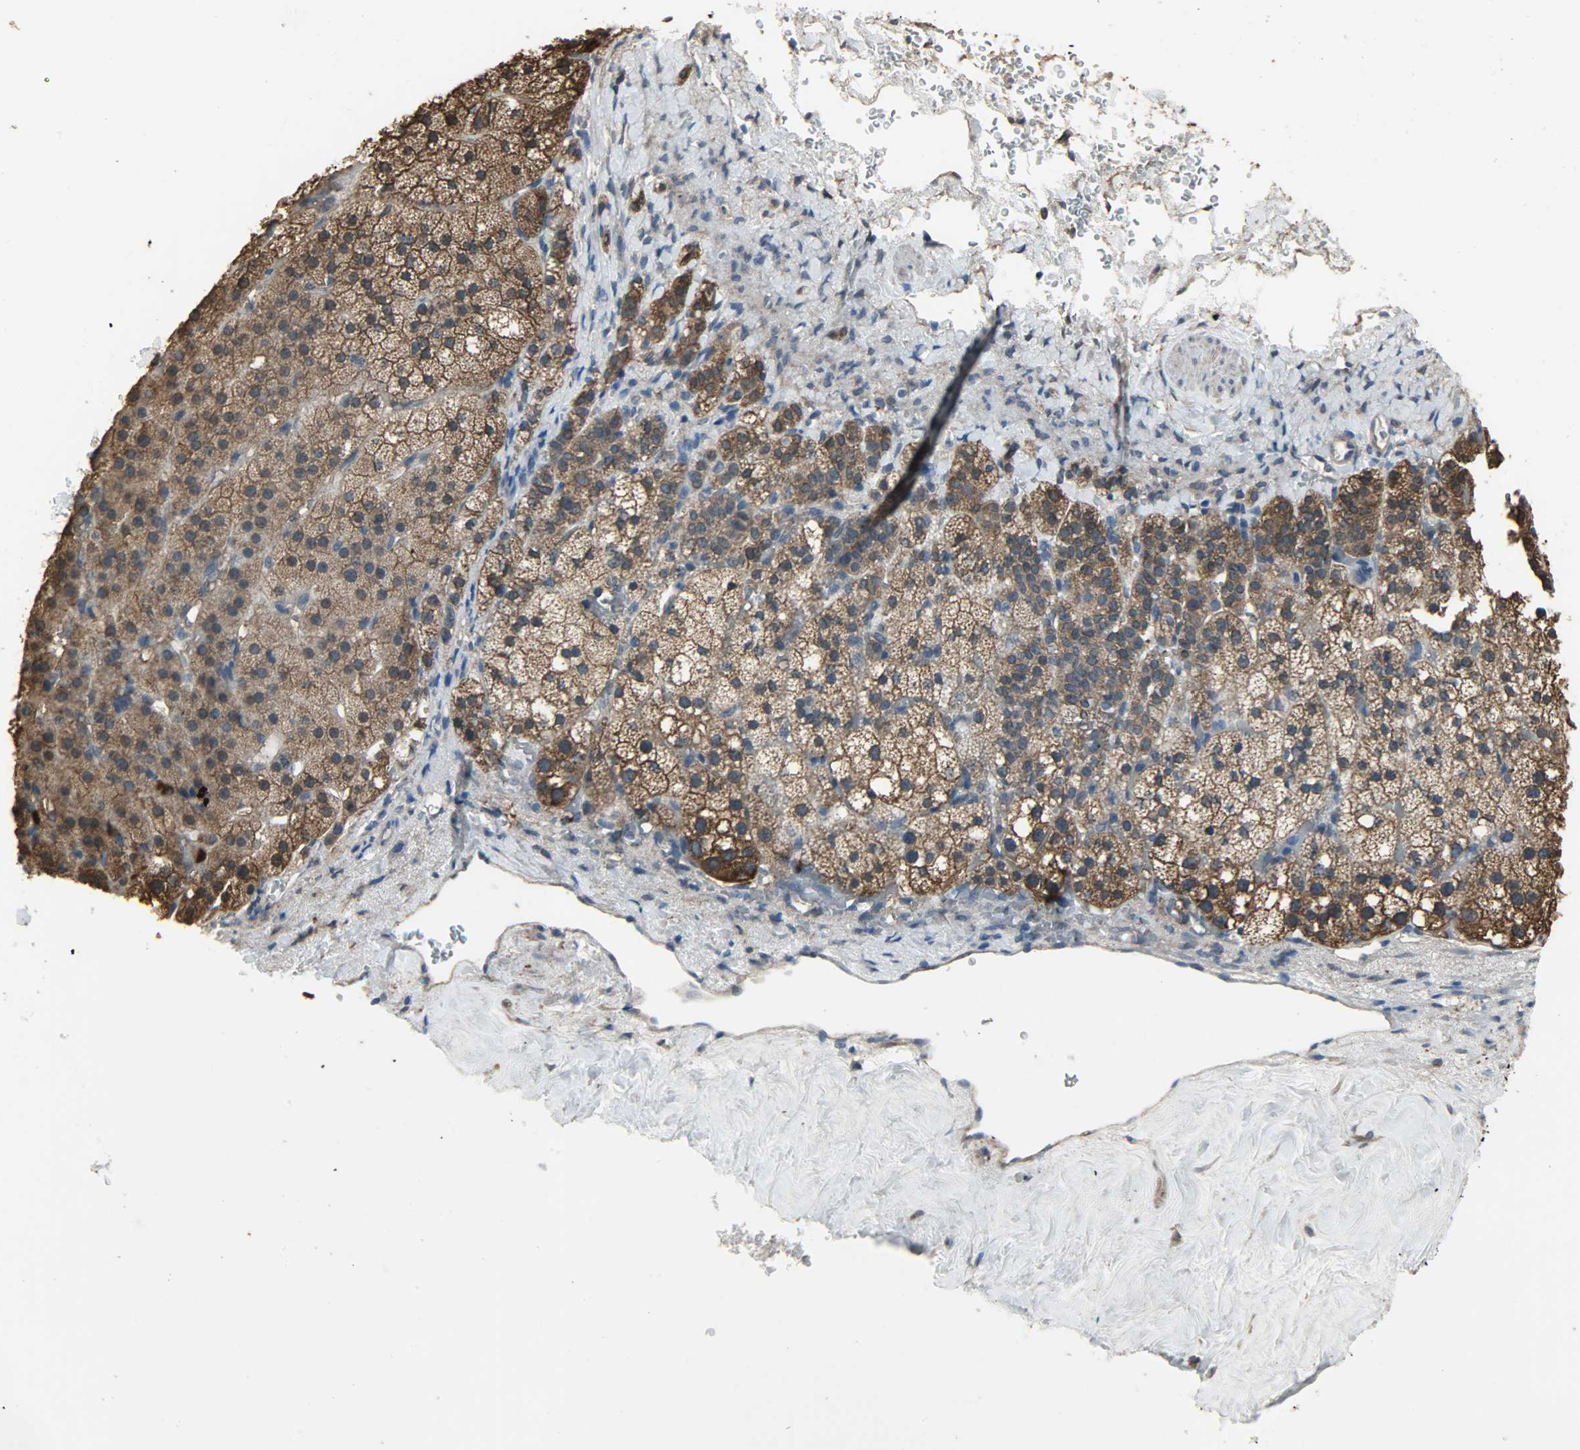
{"staining": {"intensity": "moderate", "quantity": ">75%", "location": "cytoplasmic/membranous"}, "tissue": "adrenal gland", "cell_type": "Glandular cells", "image_type": "normal", "snomed": [{"axis": "morphology", "description": "Normal tissue, NOS"}, {"axis": "topography", "description": "Adrenal gland"}], "caption": "Immunohistochemistry of normal adrenal gland exhibits medium levels of moderate cytoplasmic/membranous staining in about >75% of glandular cells. The protein of interest is stained brown, and the nuclei are stained in blue (DAB IHC with brightfield microscopy, high magnification).", "gene": "LDHB", "patient": {"sex": "male", "age": 35}}